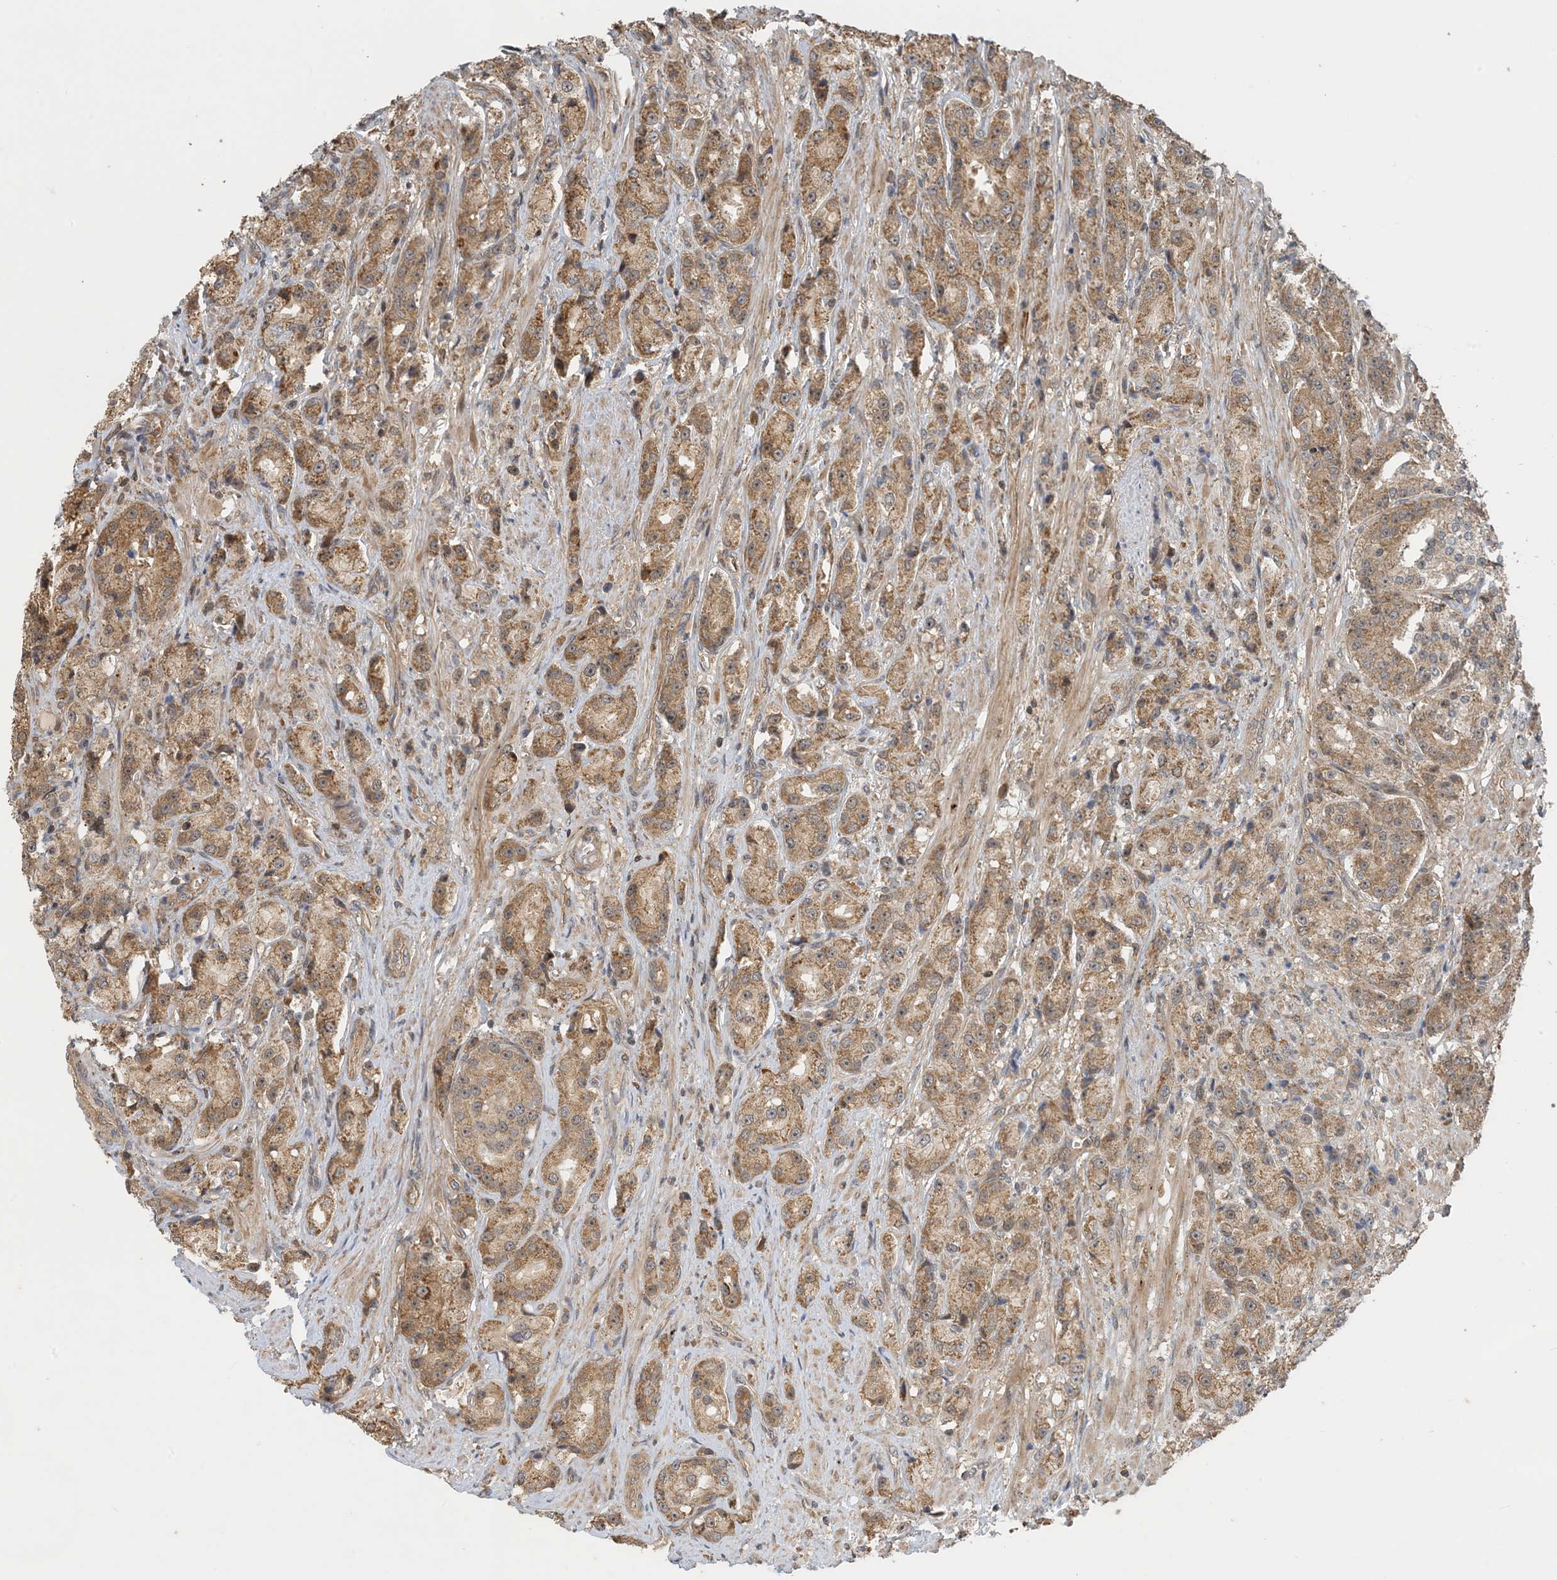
{"staining": {"intensity": "moderate", "quantity": ">75%", "location": "cytoplasmic/membranous"}, "tissue": "prostate cancer", "cell_type": "Tumor cells", "image_type": "cancer", "snomed": [{"axis": "morphology", "description": "Adenocarcinoma, High grade"}, {"axis": "topography", "description": "Prostate"}], "caption": "This is a histology image of IHC staining of adenocarcinoma (high-grade) (prostate), which shows moderate positivity in the cytoplasmic/membranous of tumor cells.", "gene": "ZBTB3", "patient": {"sex": "male", "age": 60}}